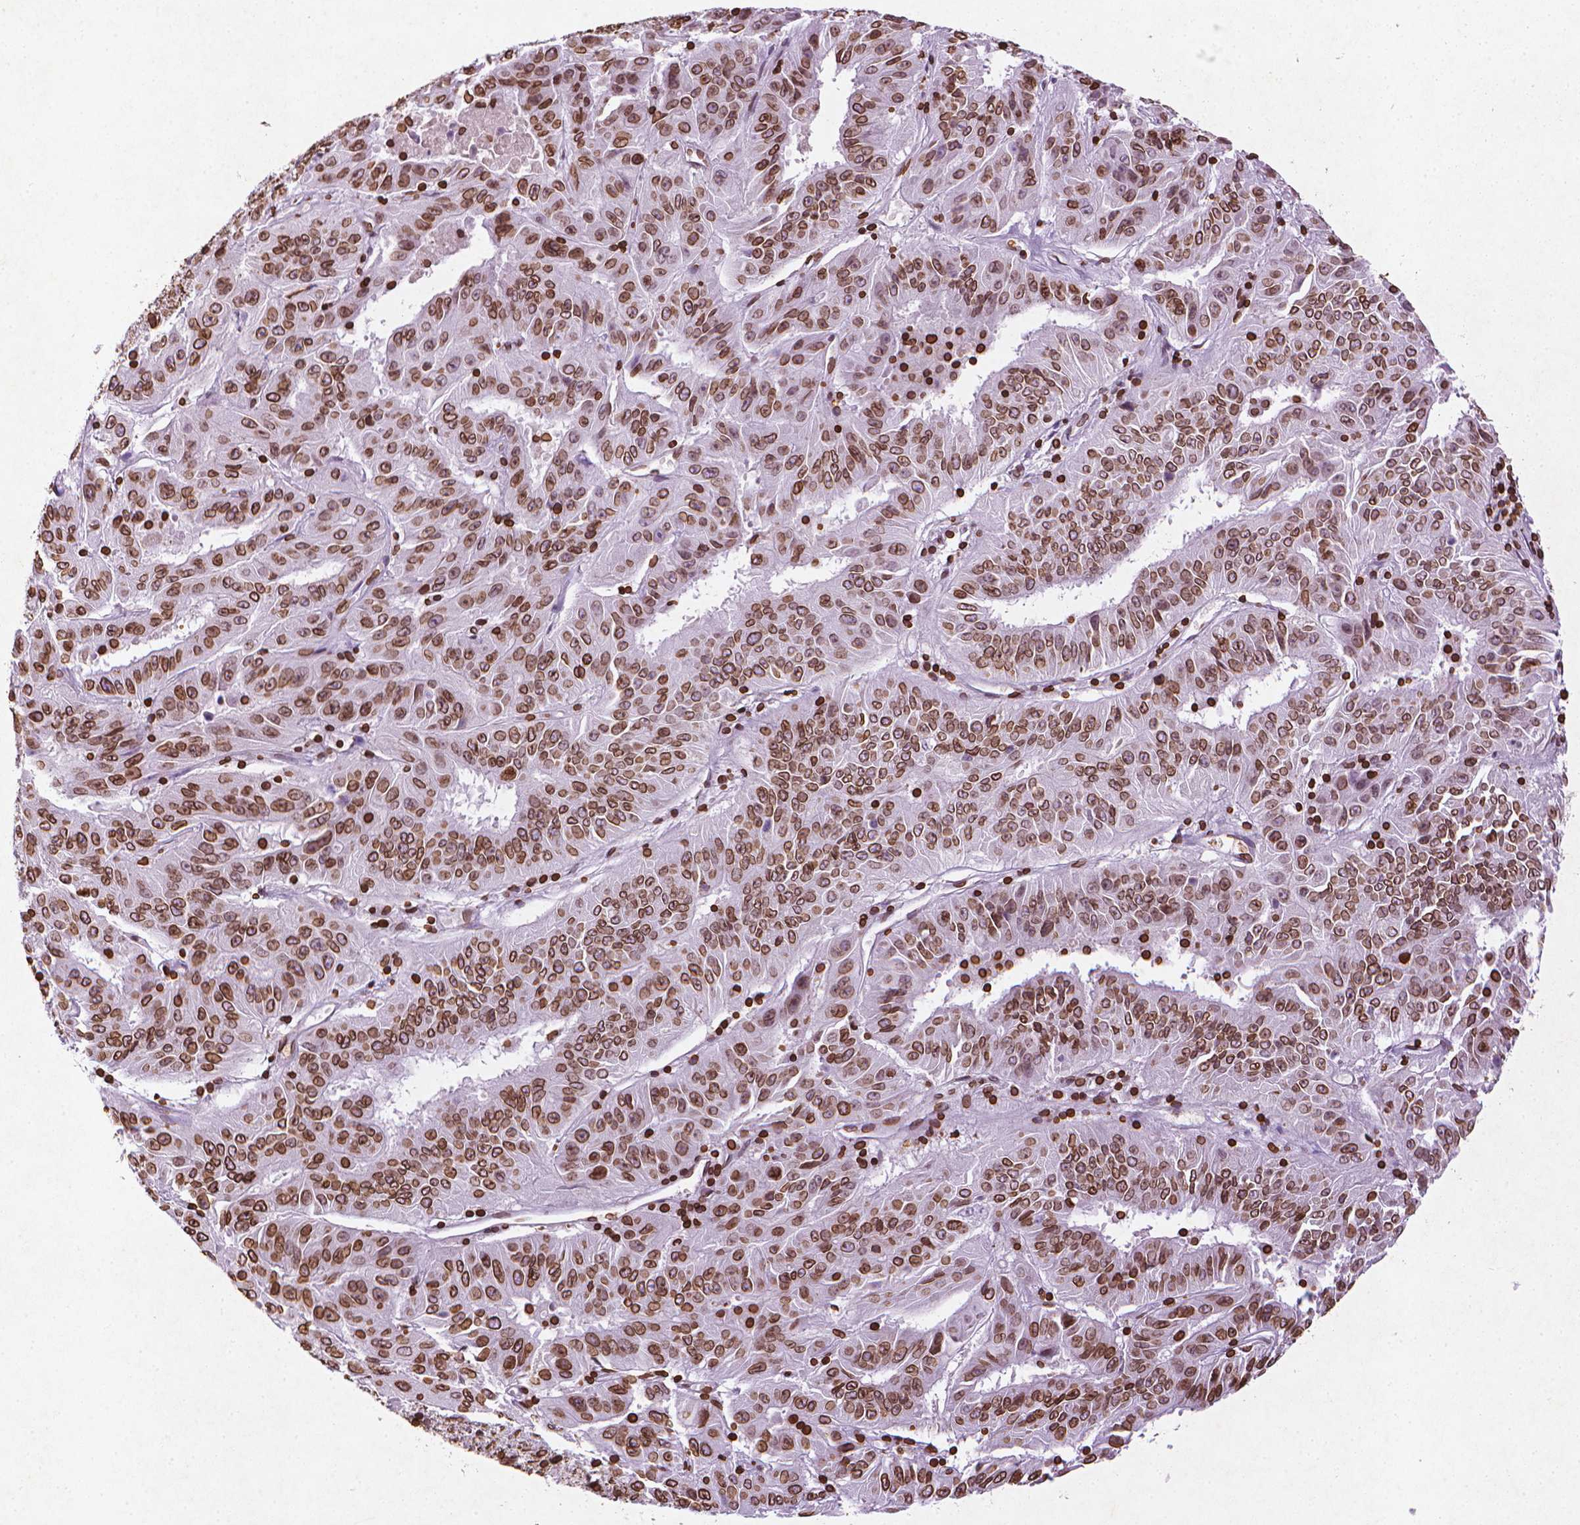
{"staining": {"intensity": "moderate", "quantity": ">75%", "location": "cytoplasmic/membranous,nuclear"}, "tissue": "pancreatic cancer", "cell_type": "Tumor cells", "image_type": "cancer", "snomed": [{"axis": "morphology", "description": "Adenocarcinoma, NOS"}, {"axis": "topography", "description": "Pancreas"}], "caption": "Pancreatic adenocarcinoma stained with DAB (3,3'-diaminobenzidine) IHC shows medium levels of moderate cytoplasmic/membranous and nuclear staining in approximately >75% of tumor cells.", "gene": "LMNB1", "patient": {"sex": "male", "age": 63}}